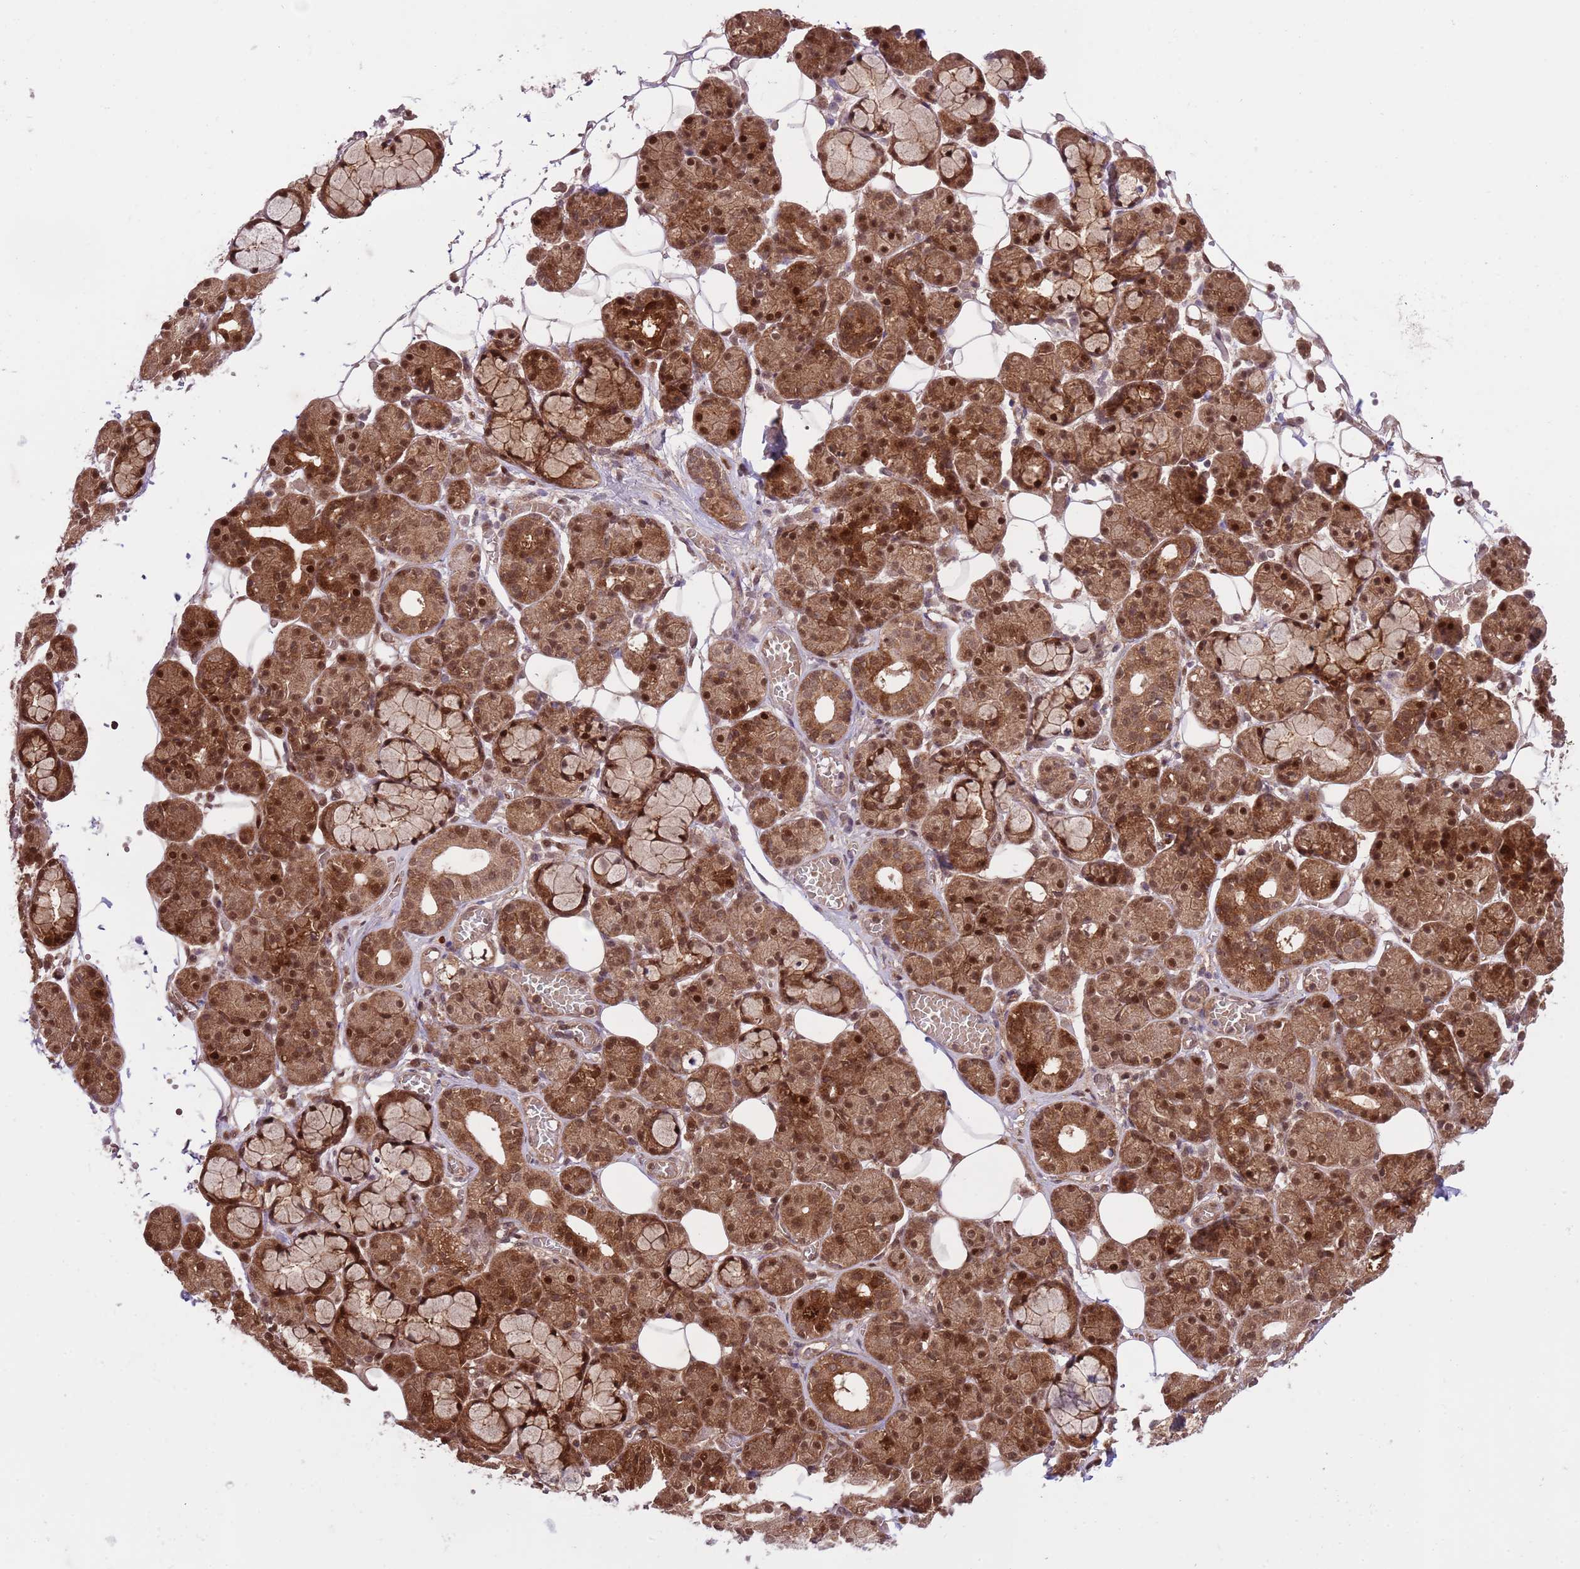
{"staining": {"intensity": "strong", "quantity": ">75%", "location": "cytoplasmic/membranous,nuclear"}, "tissue": "salivary gland", "cell_type": "Glandular cells", "image_type": "normal", "snomed": [{"axis": "morphology", "description": "Normal tissue, NOS"}, {"axis": "topography", "description": "Salivary gland"}], "caption": "Immunohistochemistry (IHC) micrograph of unremarkable salivary gland stained for a protein (brown), which displays high levels of strong cytoplasmic/membranous,nuclear expression in about >75% of glandular cells.", "gene": "HDHD2", "patient": {"sex": "male", "age": 63}}